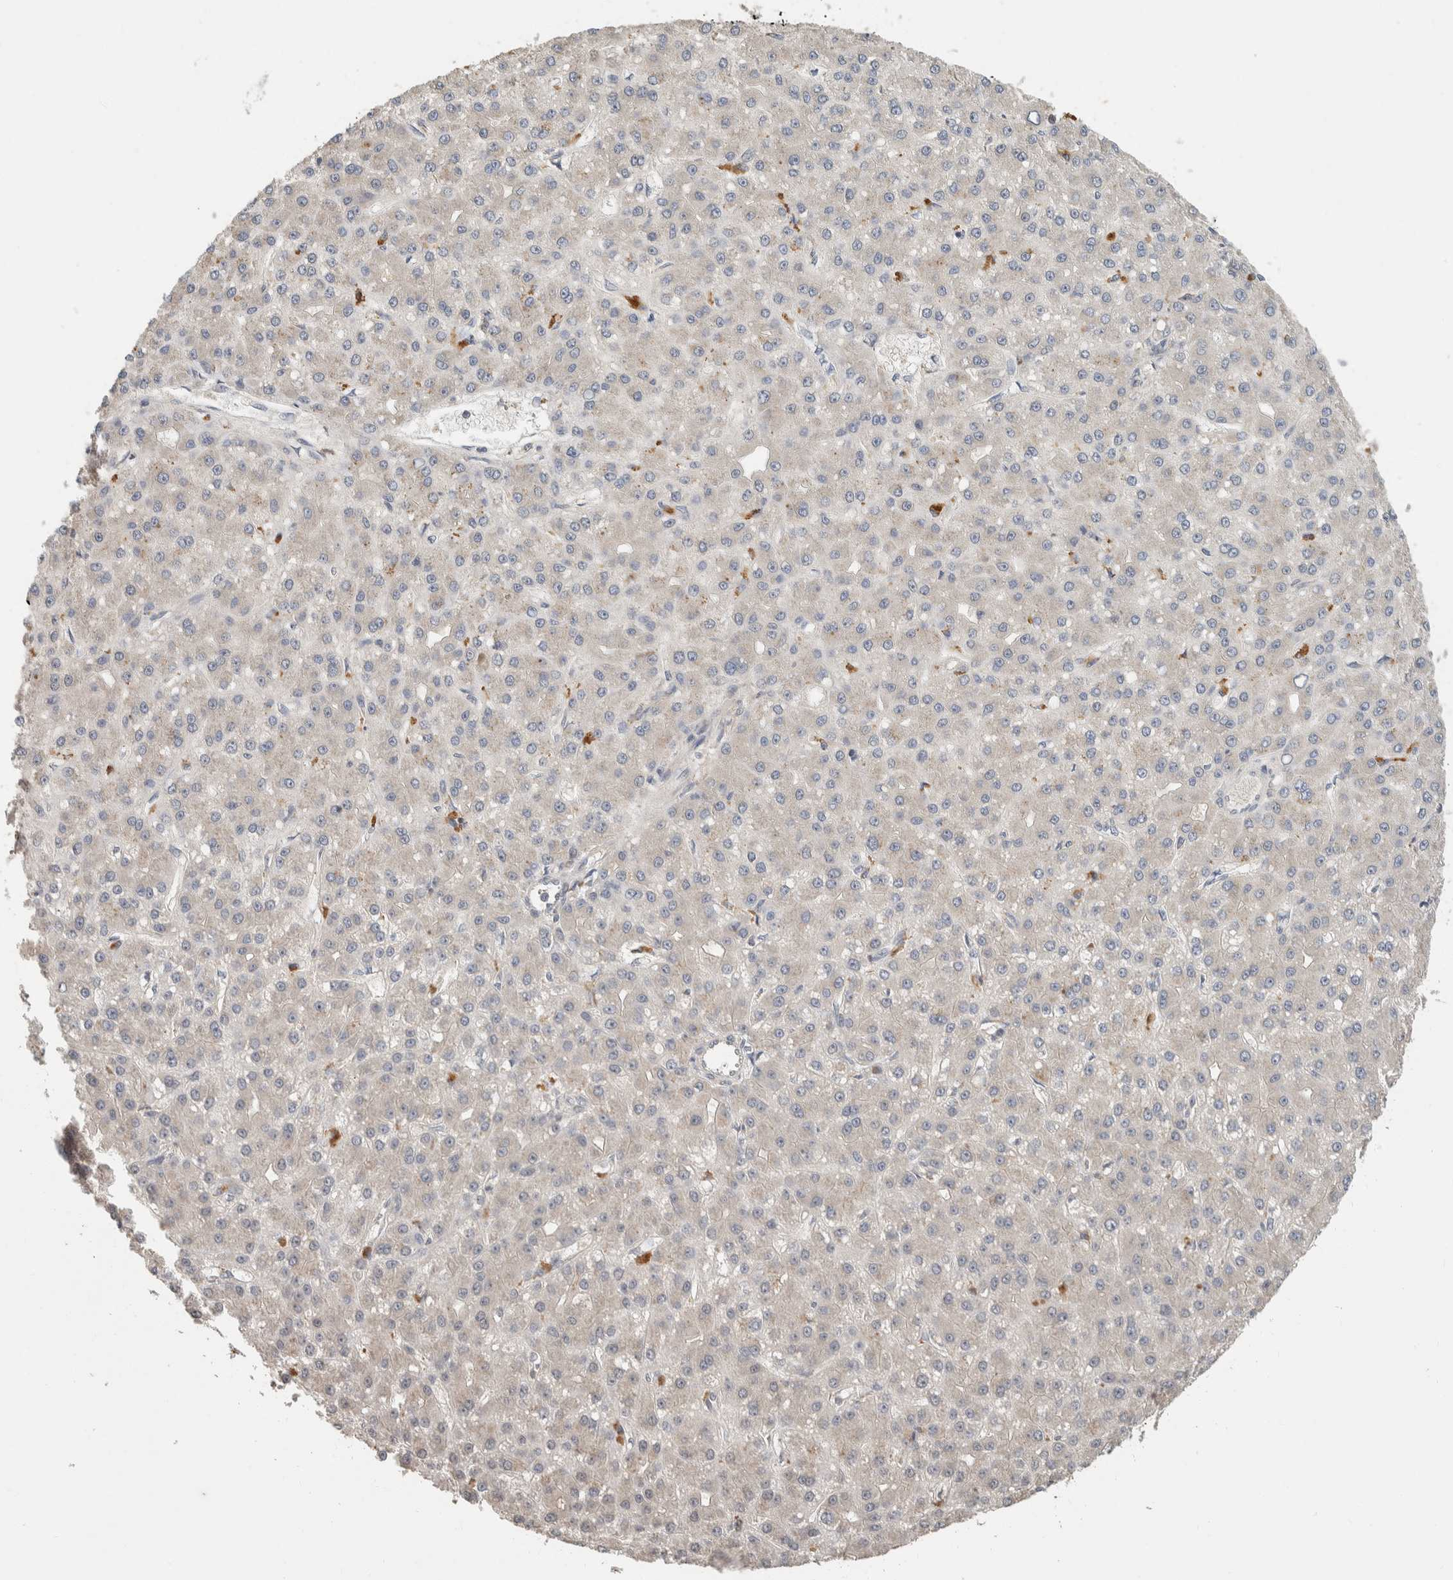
{"staining": {"intensity": "negative", "quantity": "none", "location": "none"}, "tissue": "liver cancer", "cell_type": "Tumor cells", "image_type": "cancer", "snomed": [{"axis": "morphology", "description": "Carcinoma, Hepatocellular, NOS"}, {"axis": "topography", "description": "Liver"}], "caption": "Tumor cells show no significant expression in liver cancer.", "gene": "CYSRT1", "patient": {"sex": "male", "age": 67}}